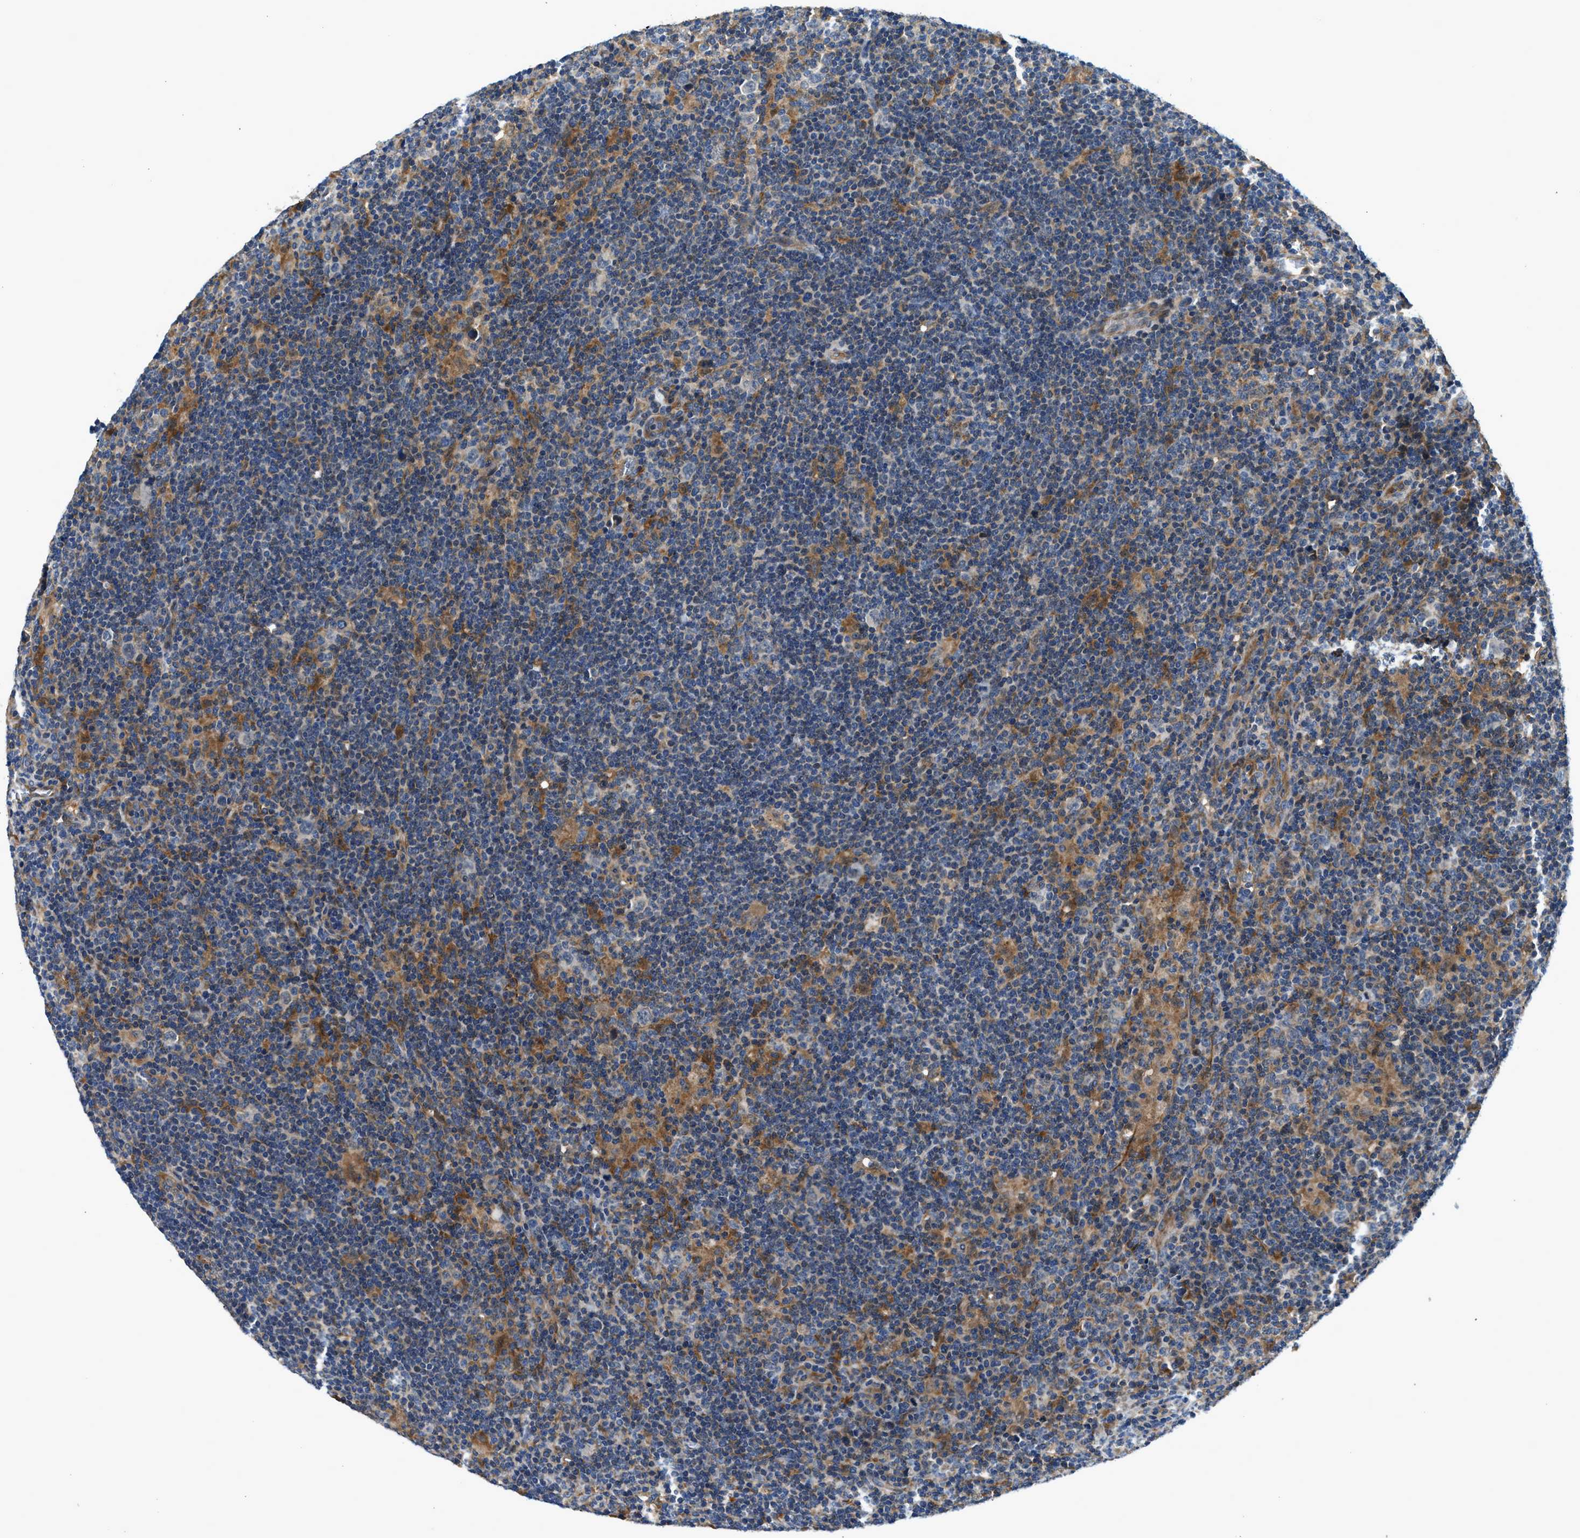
{"staining": {"intensity": "moderate", "quantity": "<25%", "location": "cytoplasmic/membranous"}, "tissue": "lymphoma", "cell_type": "Tumor cells", "image_type": "cancer", "snomed": [{"axis": "morphology", "description": "Hodgkin's disease, NOS"}, {"axis": "topography", "description": "Lymph node"}], "caption": "Protein analysis of Hodgkin's disease tissue shows moderate cytoplasmic/membranous staining in approximately <25% of tumor cells.", "gene": "LPIN2", "patient": {"sex": "female", "age": 57}}